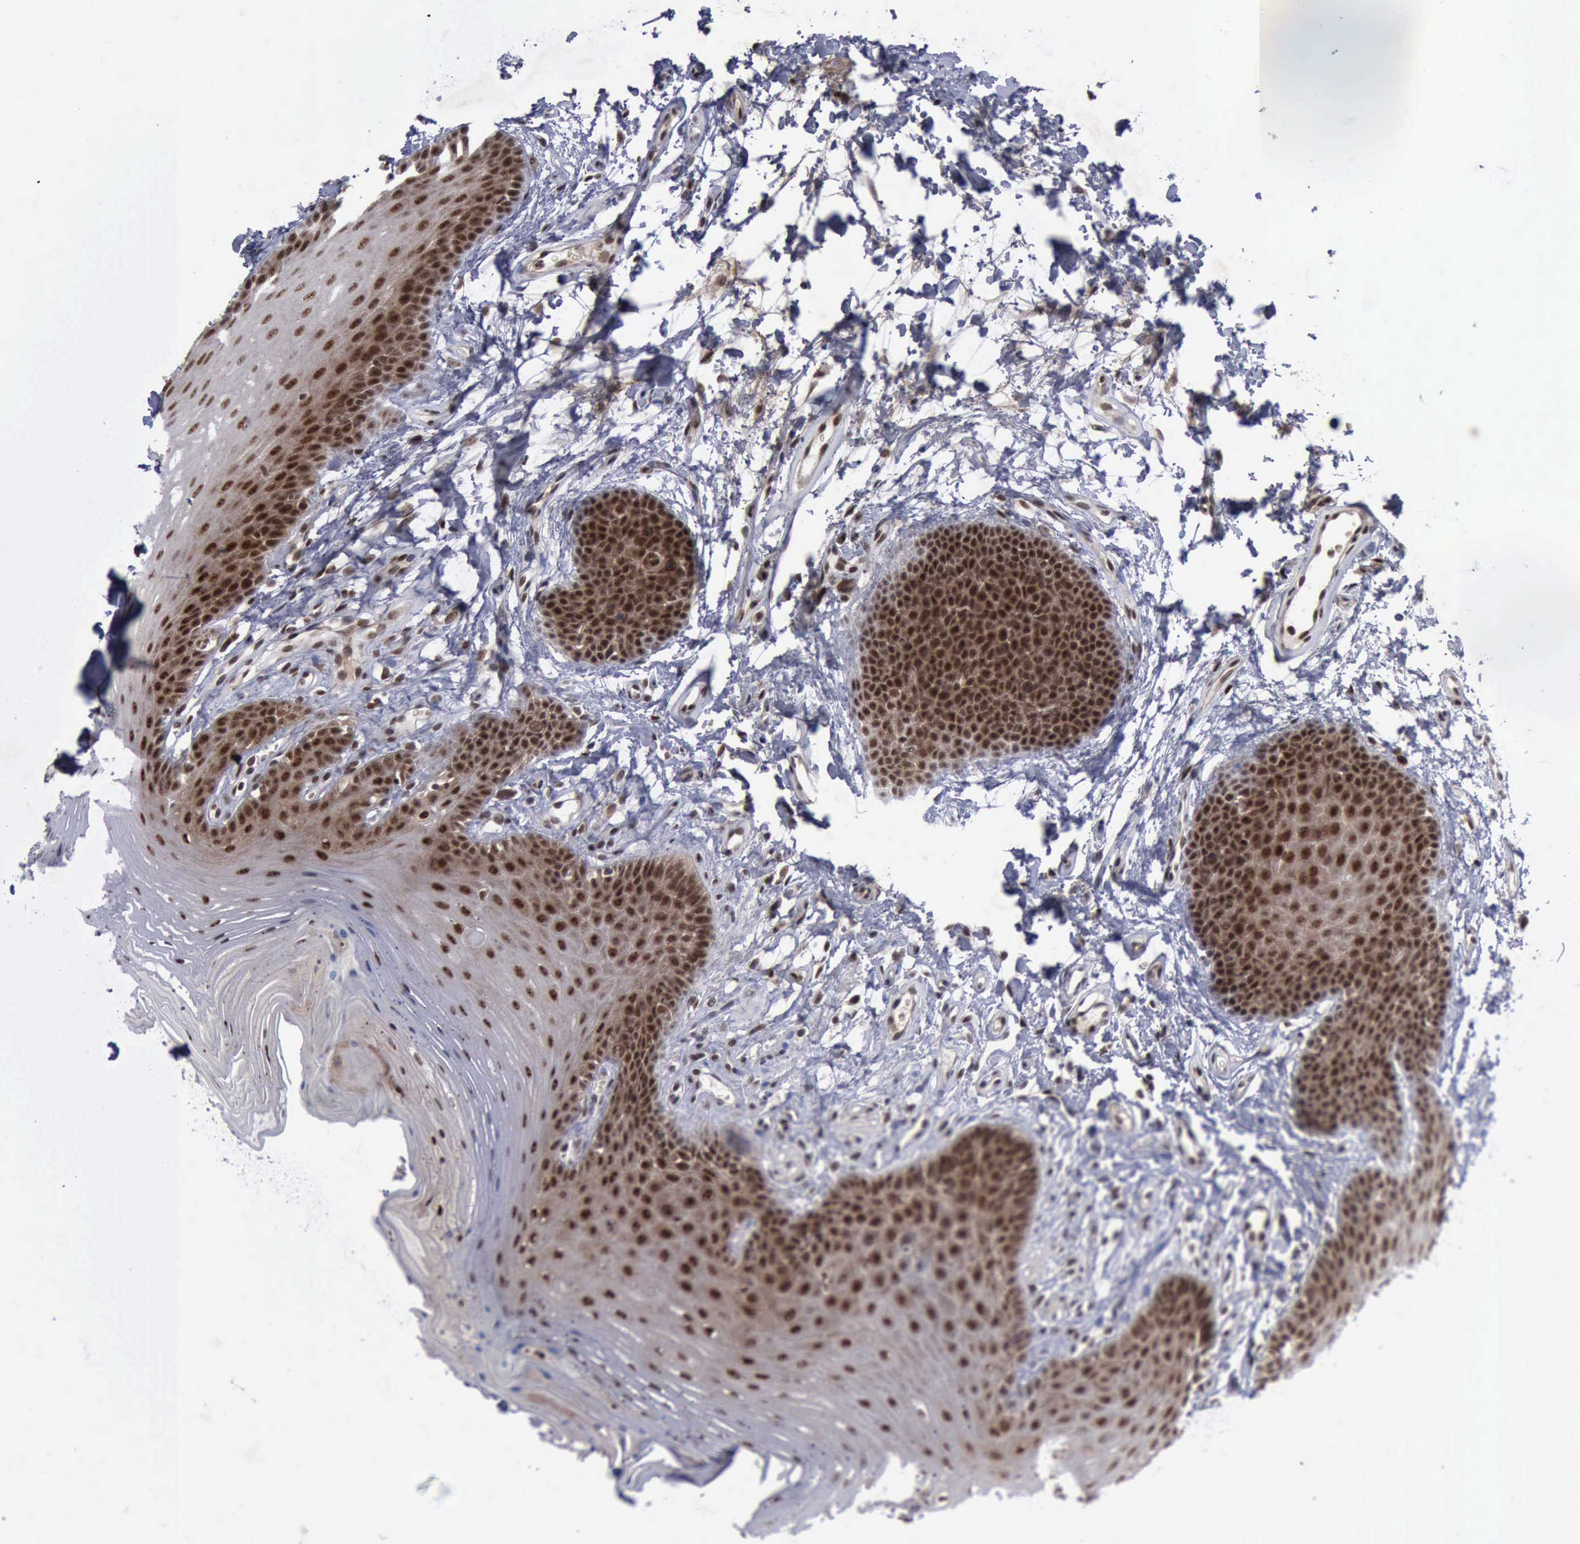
{"staining": {"intensity": "strong", "quantity": ">75%", "location": "cytoplasmic/membranous,nuclear"}, "tissue": "oral mucosa", "cell_type": "Squamous epithelial cells", "image_type": "normal", "snomed": [{"axis": "morphology", "description": "Normal tissue, NOS"}, {"axis": "topography", "description": "Oral tissue"}], "caption": "This image reveals immunohistochemistry (IHC) staining of unremarkable human oral mucosa, with high strong cytoplasmic/membranous,nuclear expression in about >75% of squamous epithelial cells.", "gene": "ATM", "patient": {"sex": "male", "age": 62}}